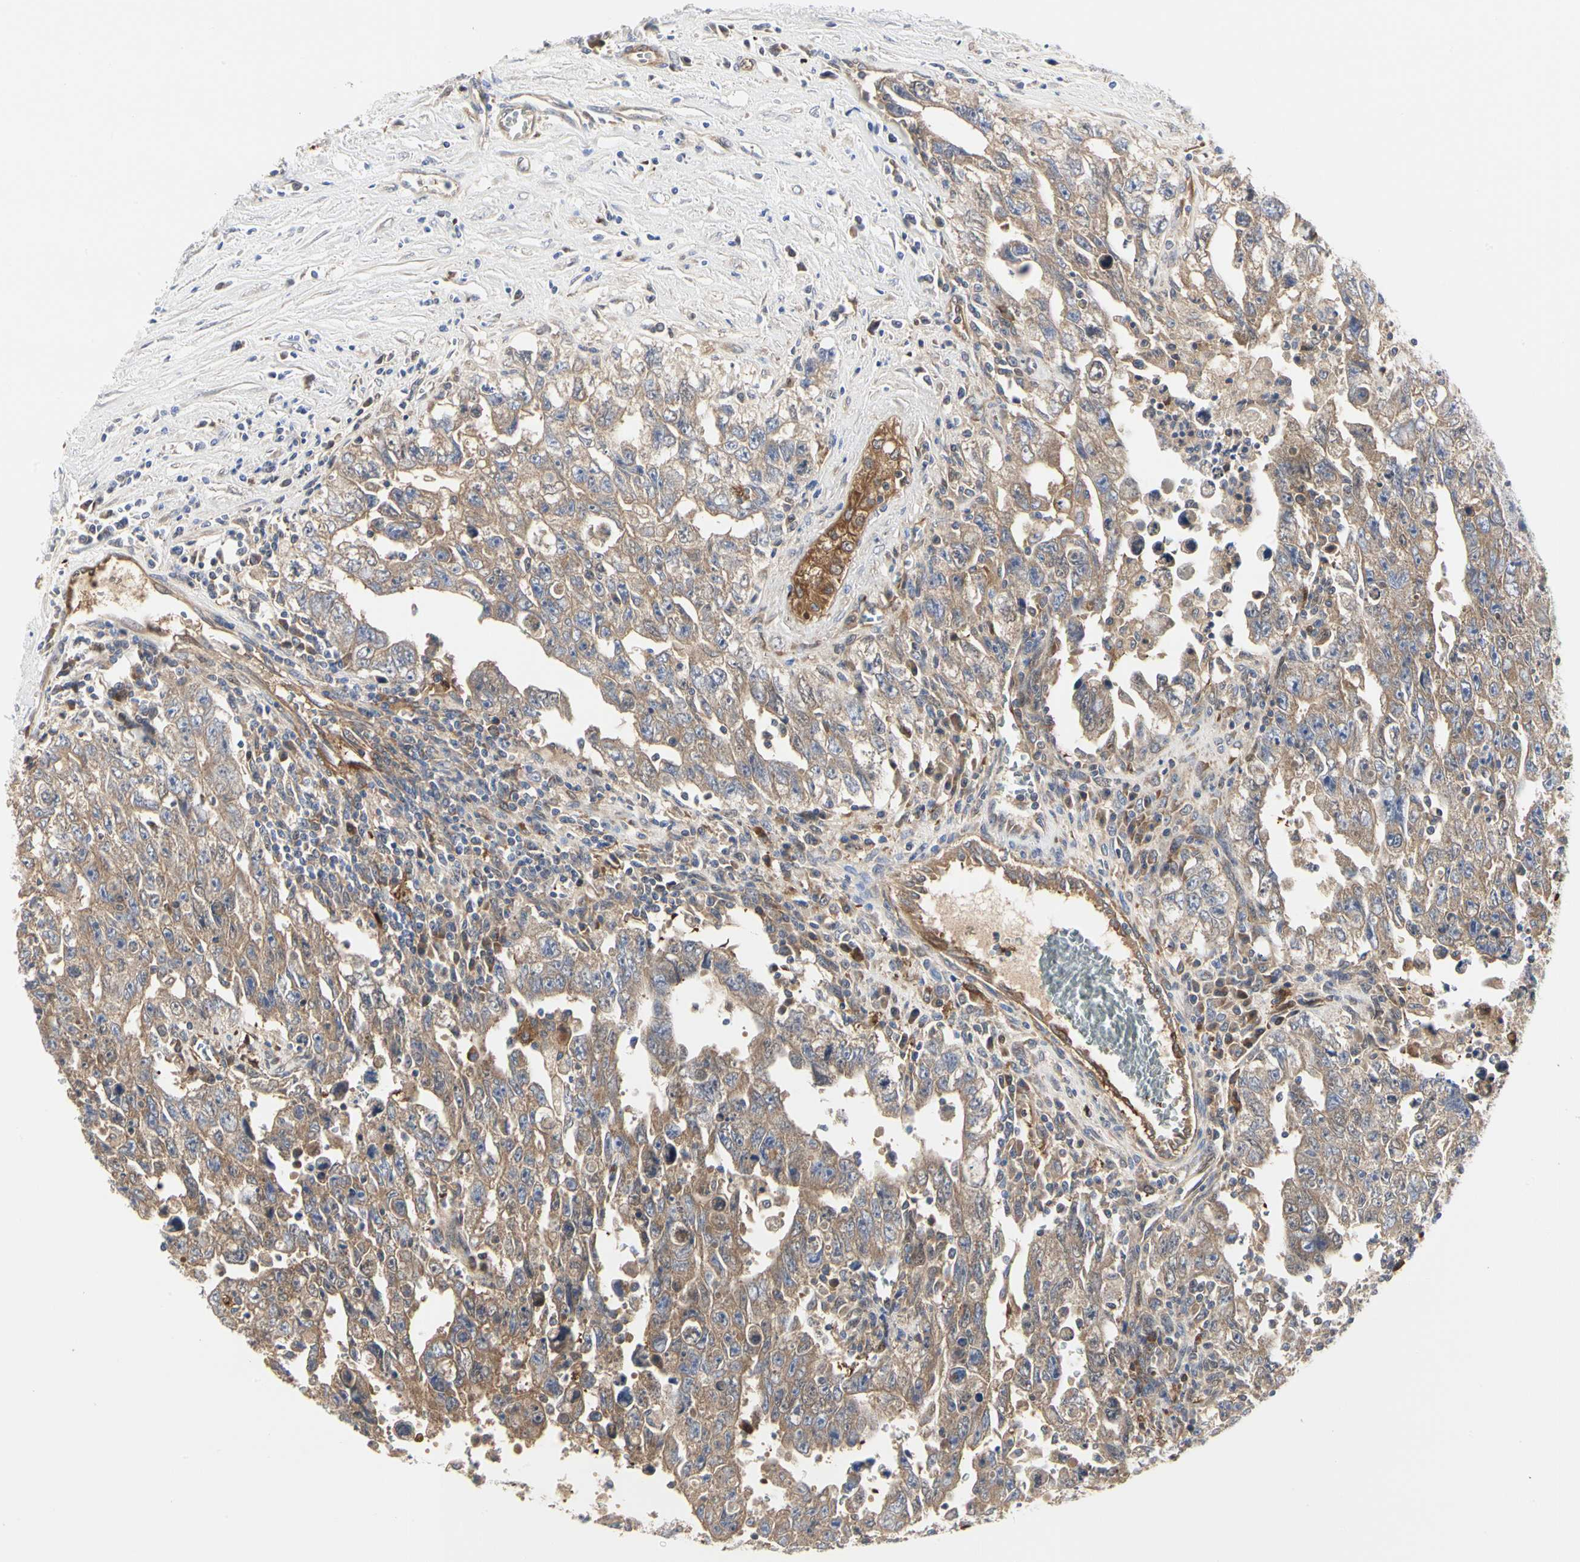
{"staining": {"intensity": "moderate", "quantity": ">75%", "location": "cytoplasmic/membranous"}, "tissue": "testis cancer", "cell_type": "Tumor cells", "image_type": "cancer", "snomed": [{"axis": "morphology", "description": "Carcinoma, Embryonal, NOS"}, {"axis": "topography", "description": "Testis"}], "caption": "DAB immunohistochemical staining of testis embryonal carcinoma reveals moderate cytoplasmic/membranous protein positivity in about >75% of tumor cells.", "gene": "C3orf52", "patient": {"sex": "male", "age": 28}}